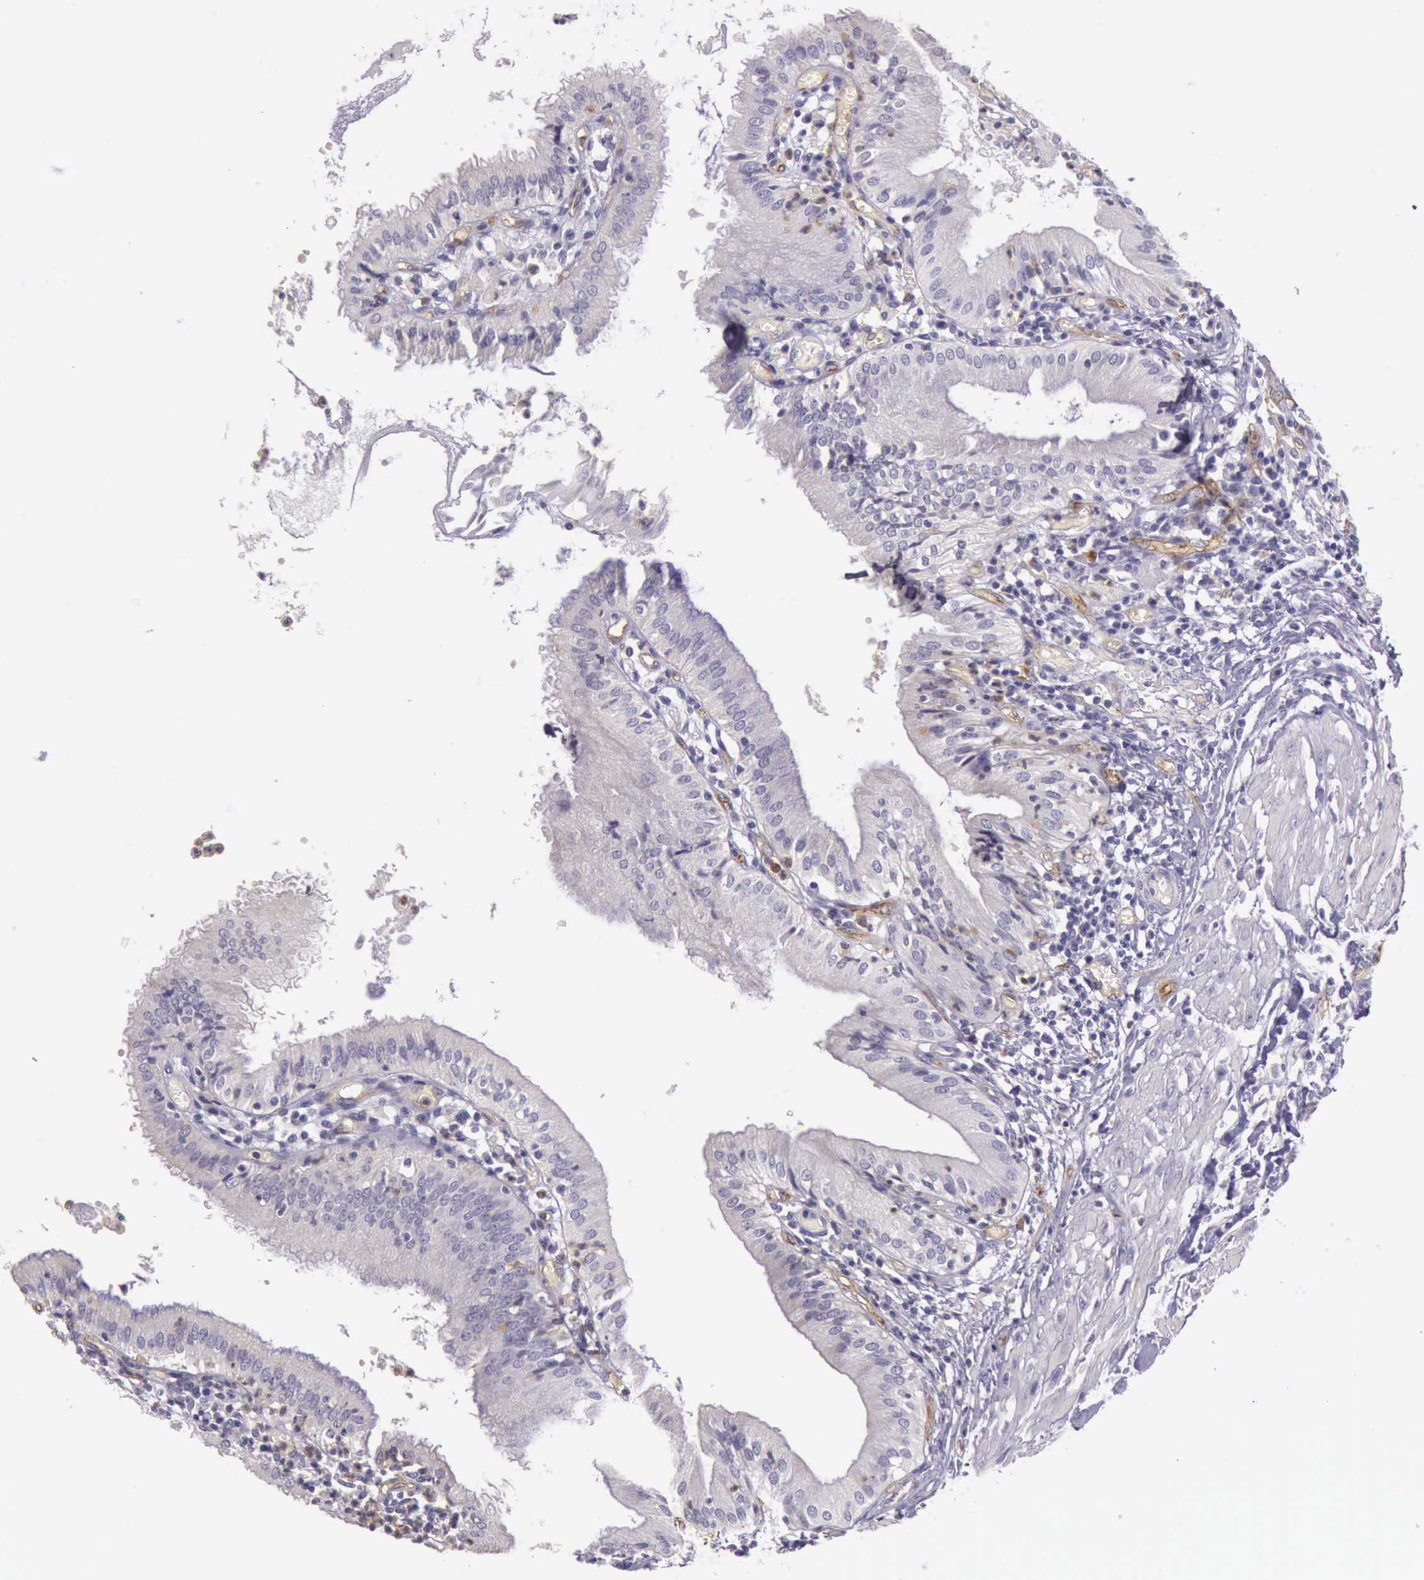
{"staining": {"intensity": "weak", "quantity": "<25%", "location": "cytoplasmic/membranous"}, "tissue": "gallbladder", "cell_type": "Glandular cells", "image_type": "normal", "snomed": [{"axis": "morphology", "description": "Normal tissue, NOS"}, {"axis": "topography", "description": "Gallbladder"}], "caption": "The histopathology image displays no staining of glandular cells in normal gallbladder. The staining was performed using DAB (3,3'-diaminobenzidine) to visualize the protein expression in brown, while the nuclei were stained in blue with hematoxylin (Magnification: 20x).", "gene": "TCEANC", "patient": {"sex": "male", "age": 58}}